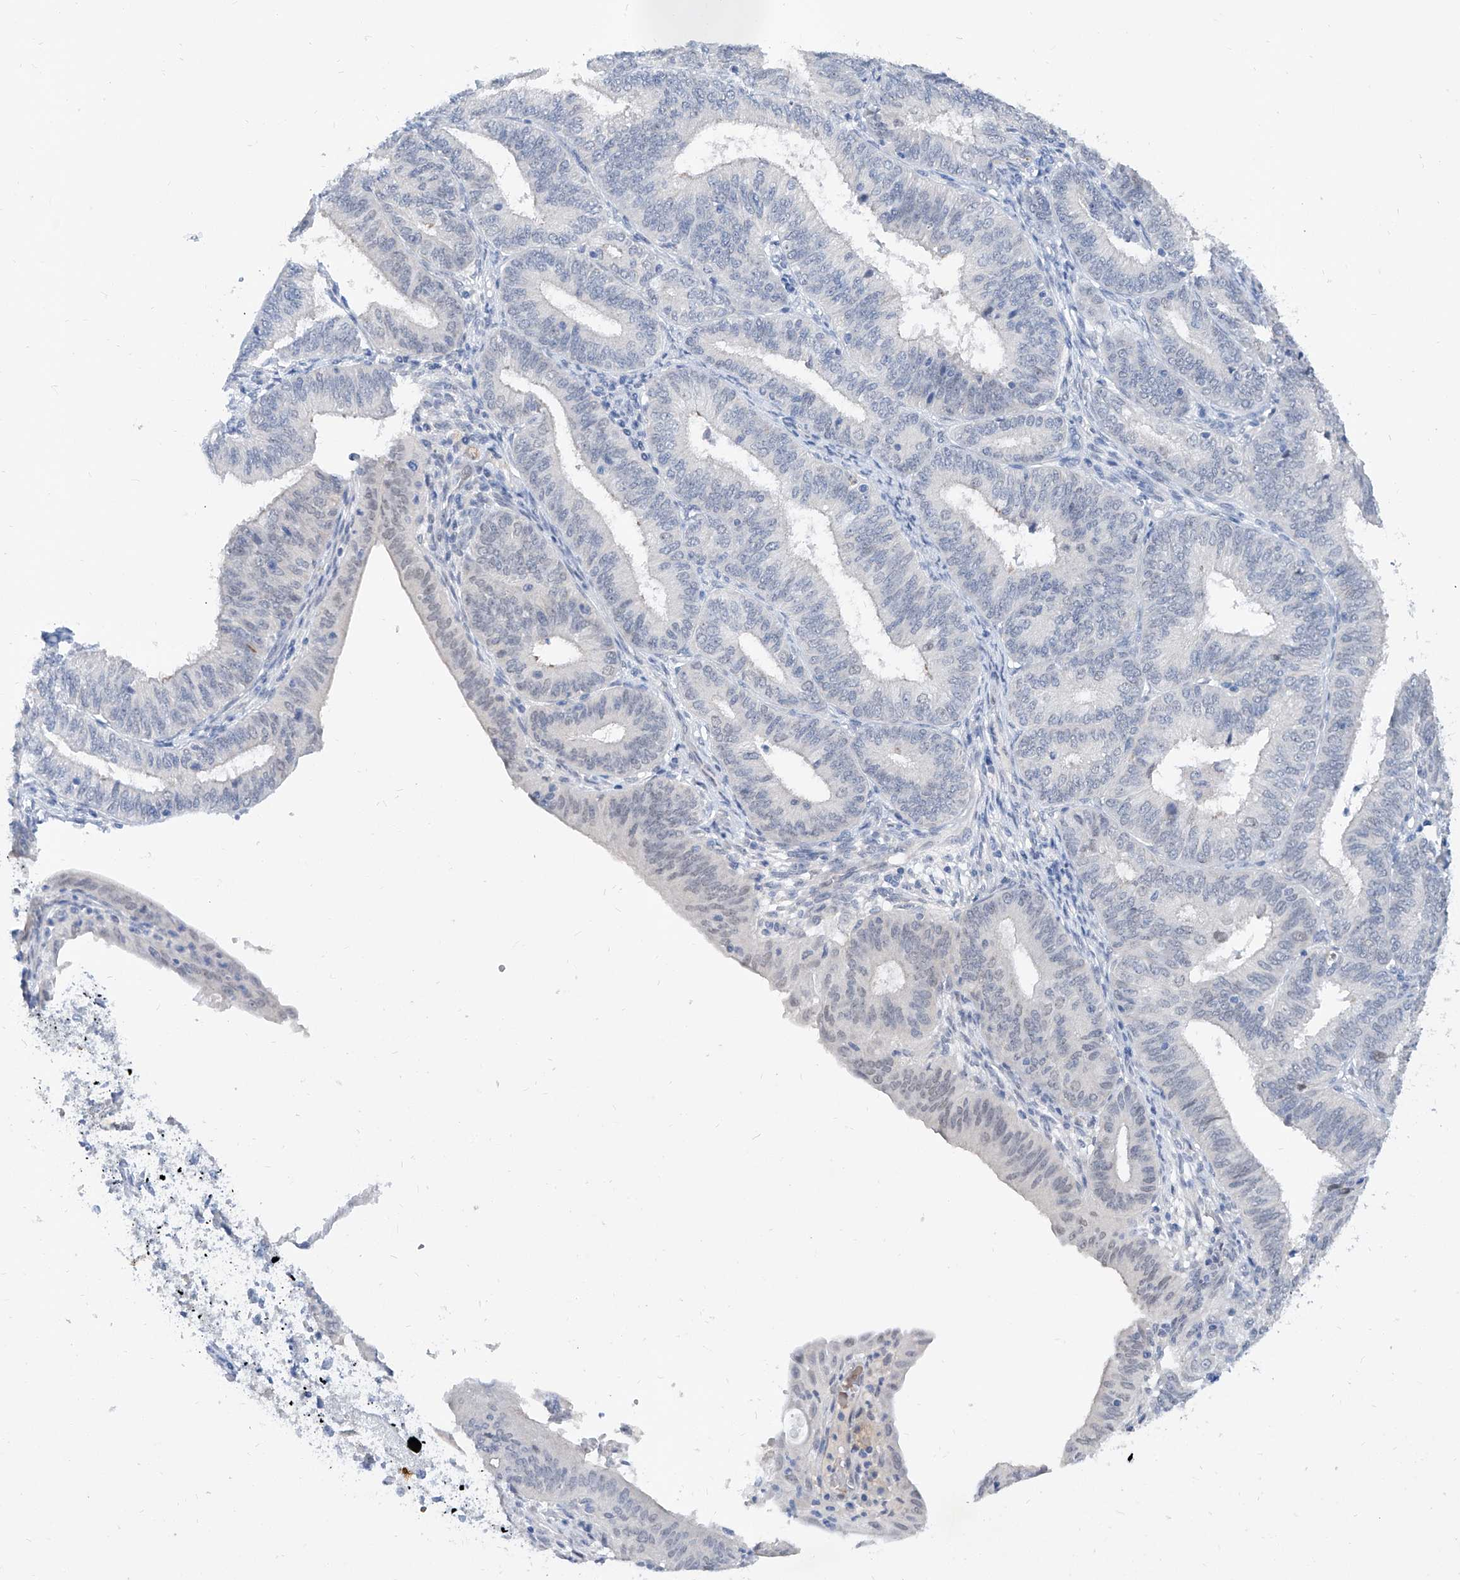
{"staining": {"intensity": "negative", "quantity": "none", "location": "none"}, "tissue": "endometrial cancer", "cell_type": "Tumor cells", "image_type": "cancer", "snomed": [{"axis": "morphology", "description": "Adenocarcinoma, NOS"}, {"axis": "topography", "description": "Endometrium"}], "caption": "IHC of endometrial adenocarcinoma demonstrates no expression in tumor cells.", "gene": "BPTF", "patient": {"sex": "female", "age": 51}}